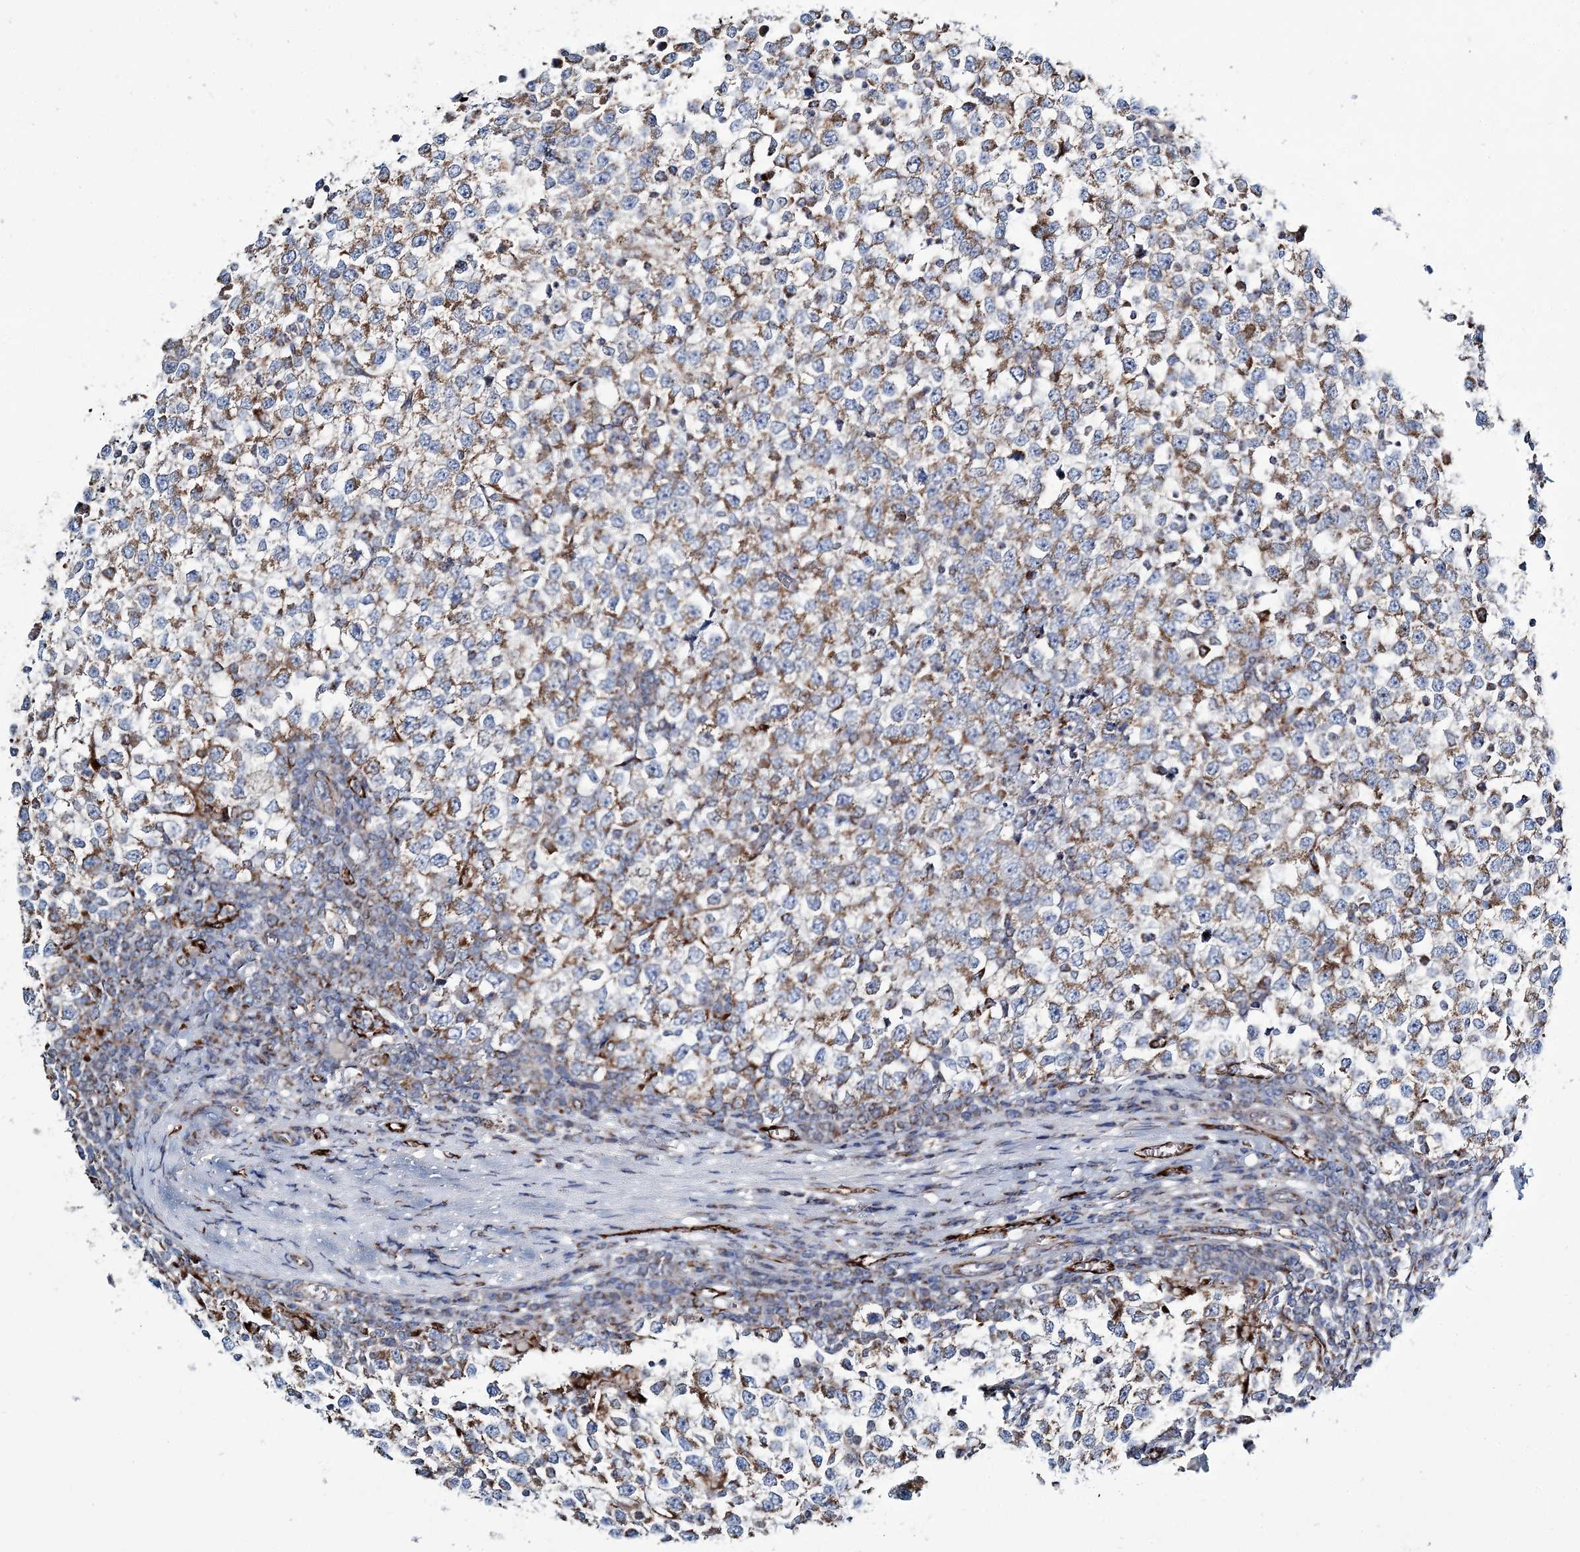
{"staining": {"intensity": "moderate", "quantity": ">75%", "location": "cytoplasmic/membranous"}, "tissue": "testis cancer", "cell_type": "Tumor cells", "image_type": "cancer", "snomed": [{"axis": "morphology", "description": "Seminoma, NOS"}, {"axis": "topography", "description": "Testis"}], "caption": "Immunohistochemical staining of human testis cancer (seminoma) reveals medium levels of moderate cytoplasmic/membranous positivity in about >75% of tumor cells.", "gene": "ARHGAP6", "patient": {"sex": "male", "age": 65}}